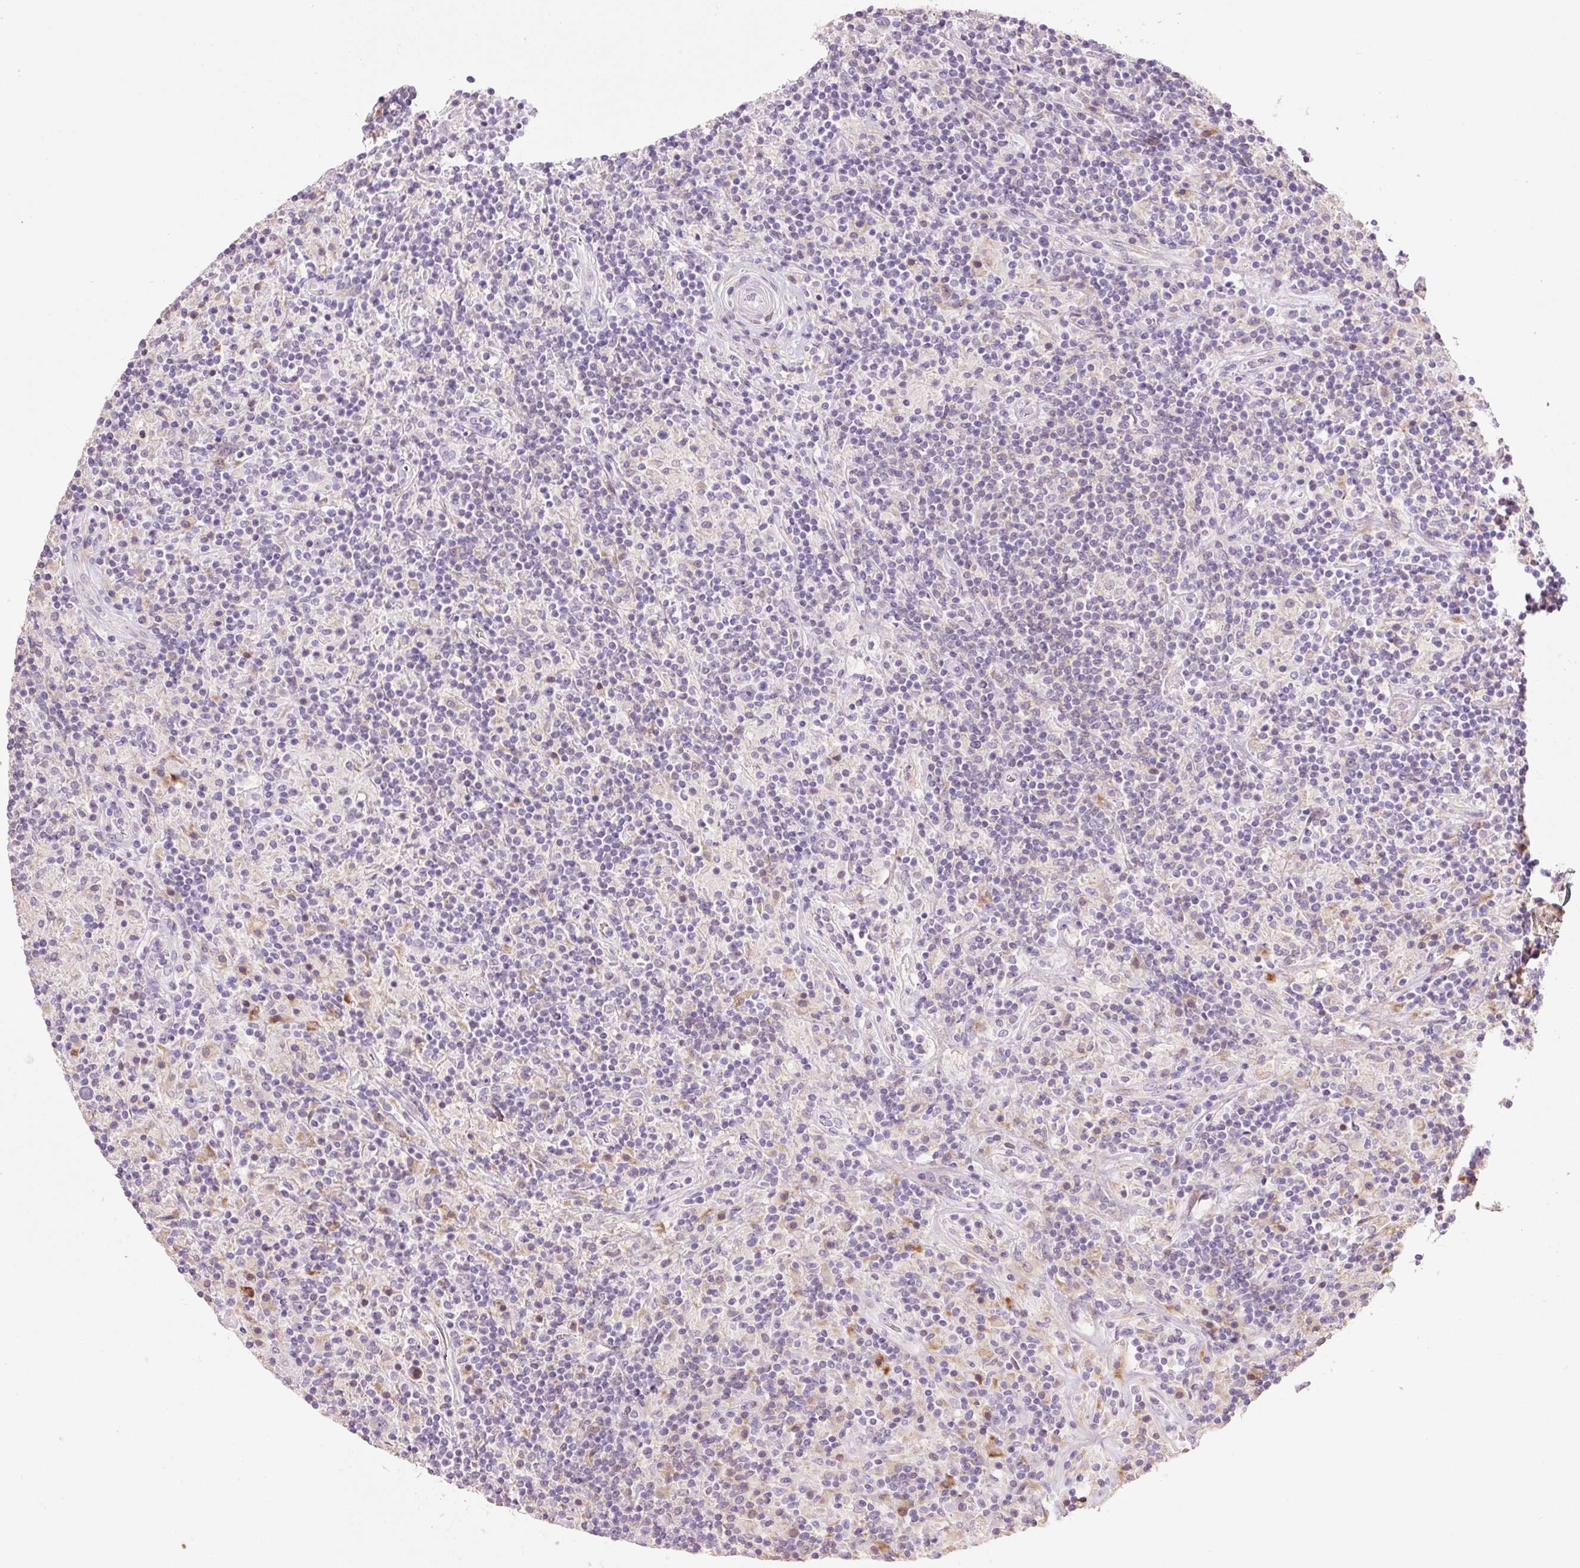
{"staining": {"intensity": "negative", "quantity": "none", "location": "none"}, "tissue": "lymphoma", "cell_type": "Tumor cells", "image_type": "cancer", "snomed": [{"axis": "morphology", "description": "Hodgkin's disease, NOS"}, {"axis": "topography", "description": "Lymph node"}], "caption": "Immunohistochemistry (IHC) photomicrograph of neoplastic tissue: human lymphoma stained with DAB (3,3'-diaminobenzidine) exhibits no significant protein positivity in tumor cells.", "gene": "HAX1", "patient": {"sex": "male", "age": 70}}